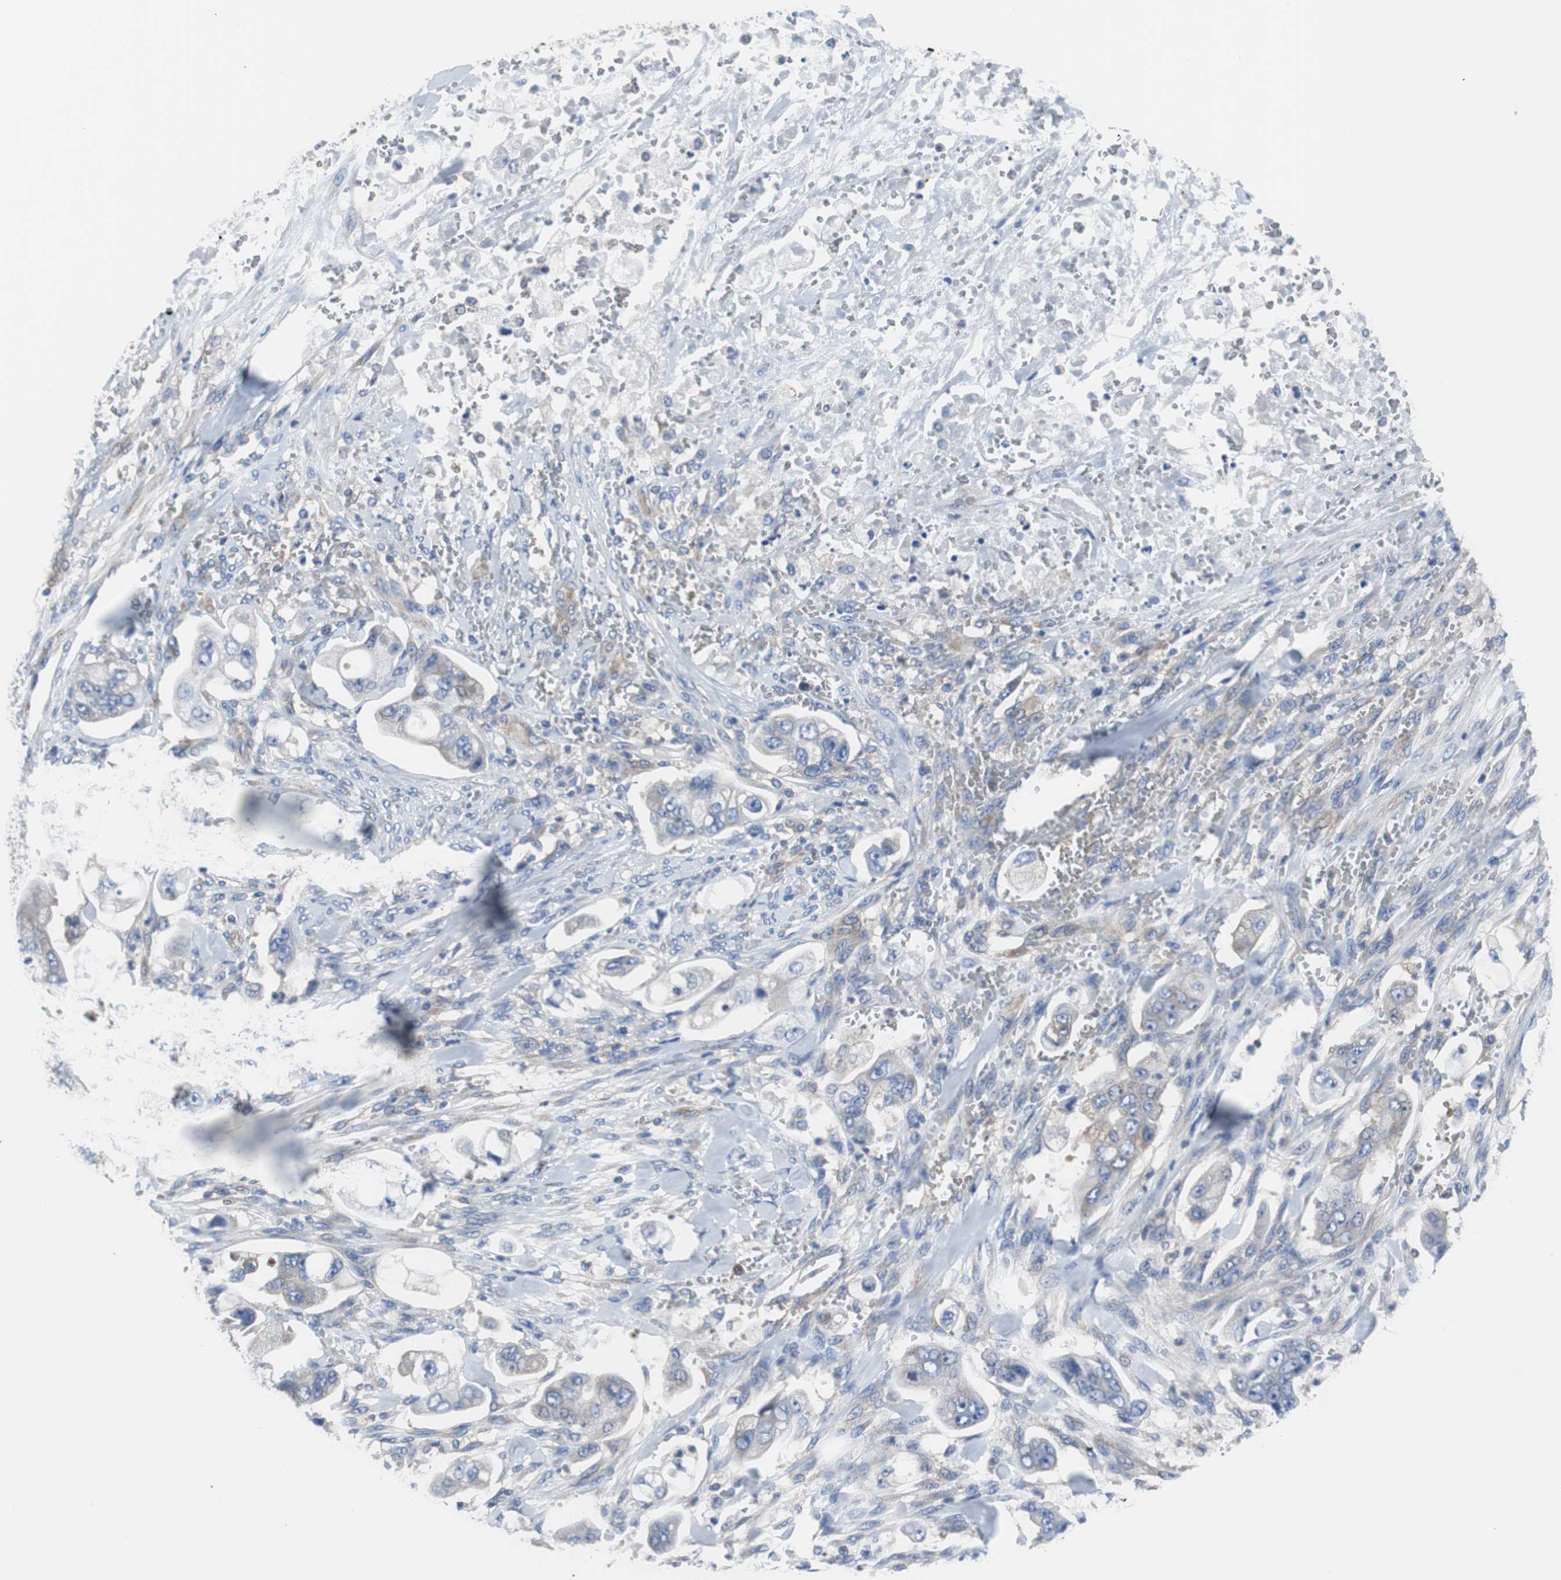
{"staining": {"intensity": "weak", "quantity": "<25%", "location": "cytoplasmic/membranous"}, "tissue": "stomach cancer", "cell_type": "Tumor cells", "image_type": "cancer", "snomed": [{"axis": "morphology", "description": "Adenocarcinoma, NOS"}, {"axis": "topography", "description": "Stomach"}], "caption": "Immunohistochemical staining of human adenocarcinoma (stomach) displays no significant staining in tumor cells. (Immunohistochemistry (ihc), brightfield microscopy, high magnification).", "gene": "BRAF", "patient": {"sex": "male", "age": 62}}